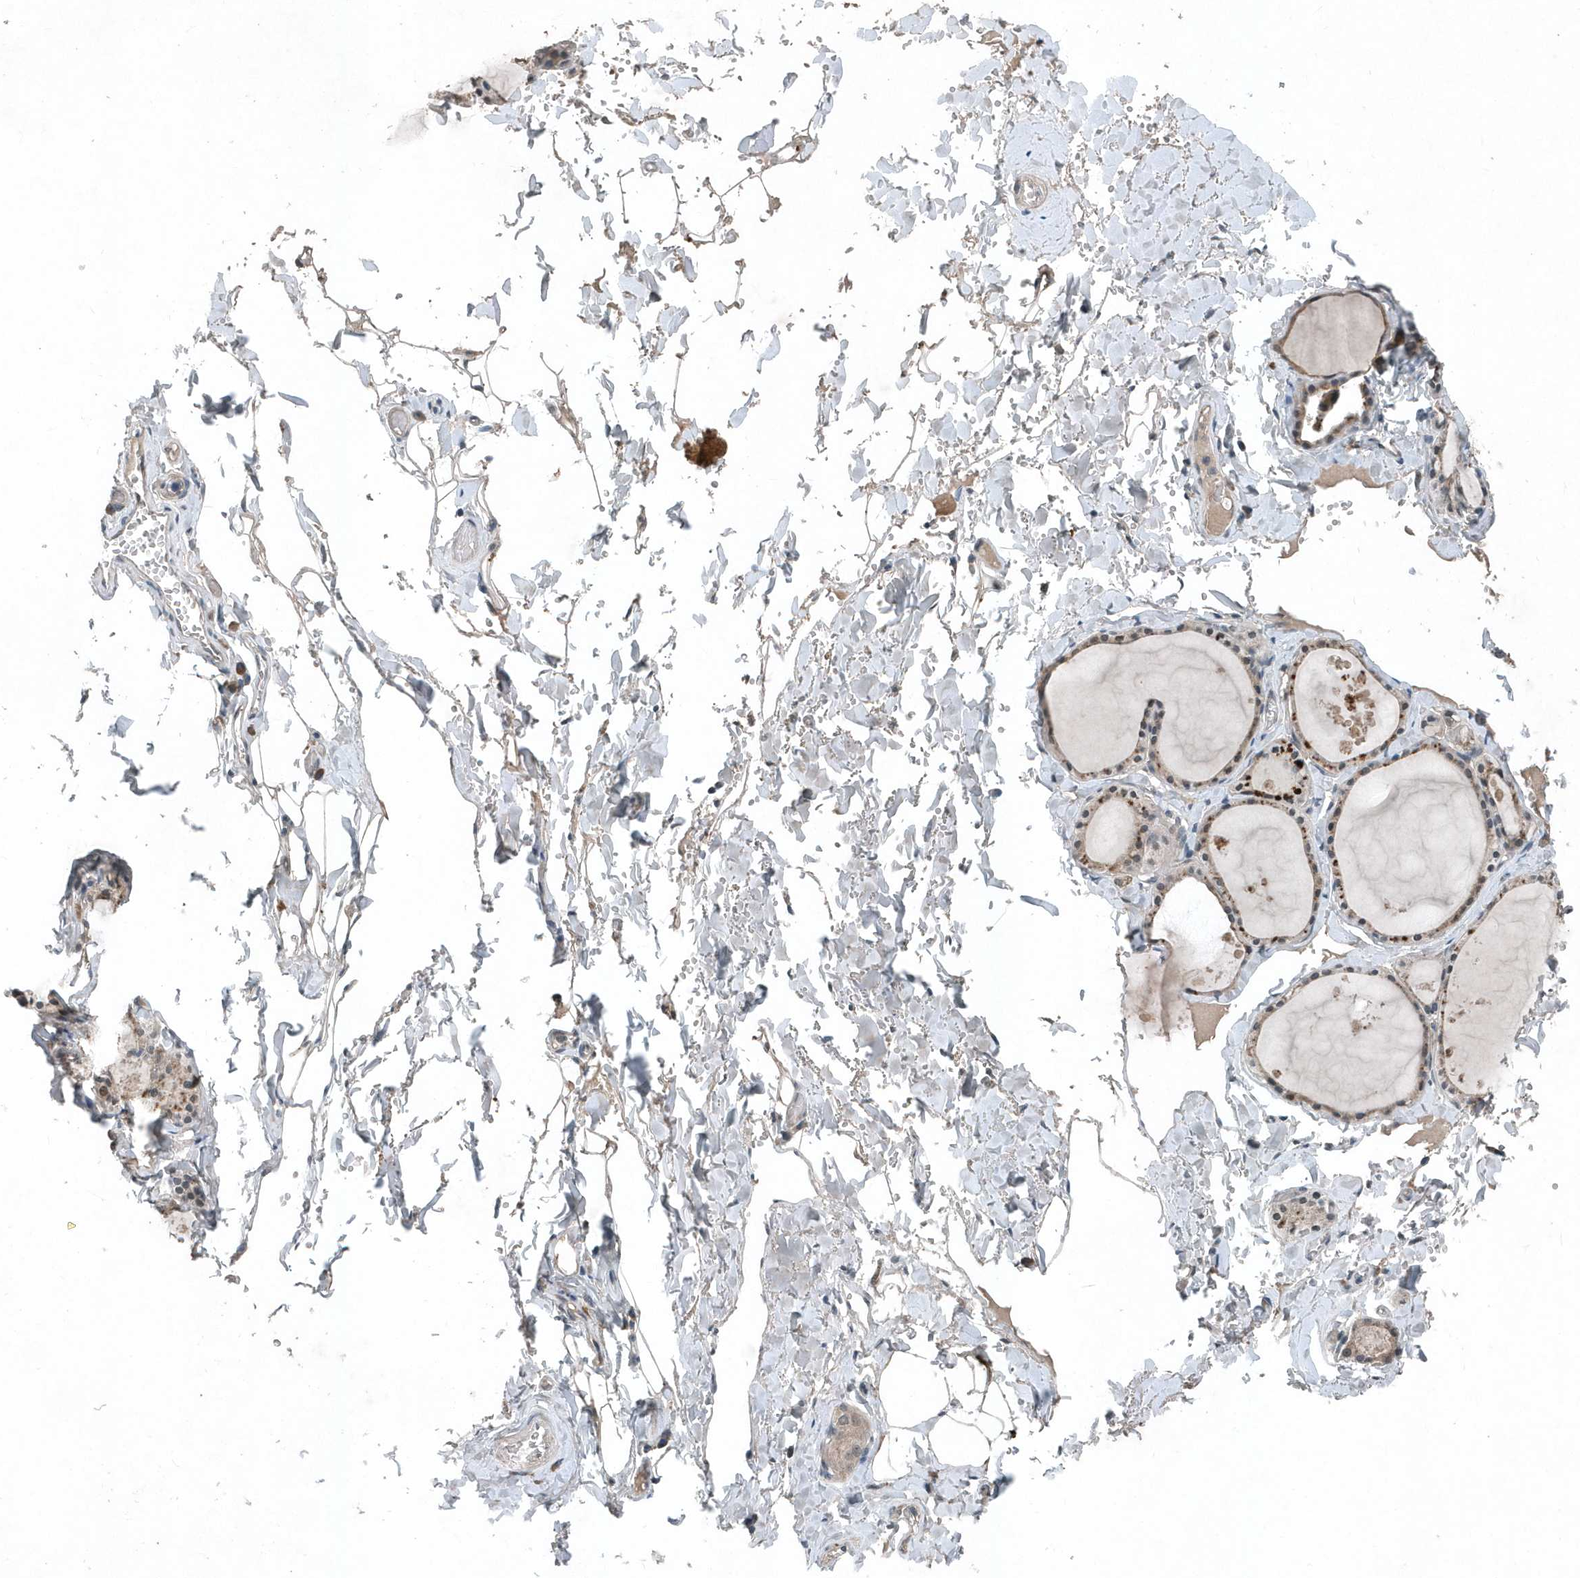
{"staining": {"intensity": "moderate", "quantity": ">75%", "location": "cytoplasmic/membranous"}, "tissue": "thyroid gland", "cell_type": "Glandular cells", "image_type": "normal", "snomed": [{"axis": "morphology", "description": "Normal tissue, NOS"}, {"axis": "topography", "description": "Thyroid gland"}], "caption": "Brown immunohistochemical staining in normal thyroid gland reveals moderate cytoplasmic/membranous staining in about >75% of glandular cells.", "gene": "SCFD2", "patient": {"sex": "male", "age": 56}}